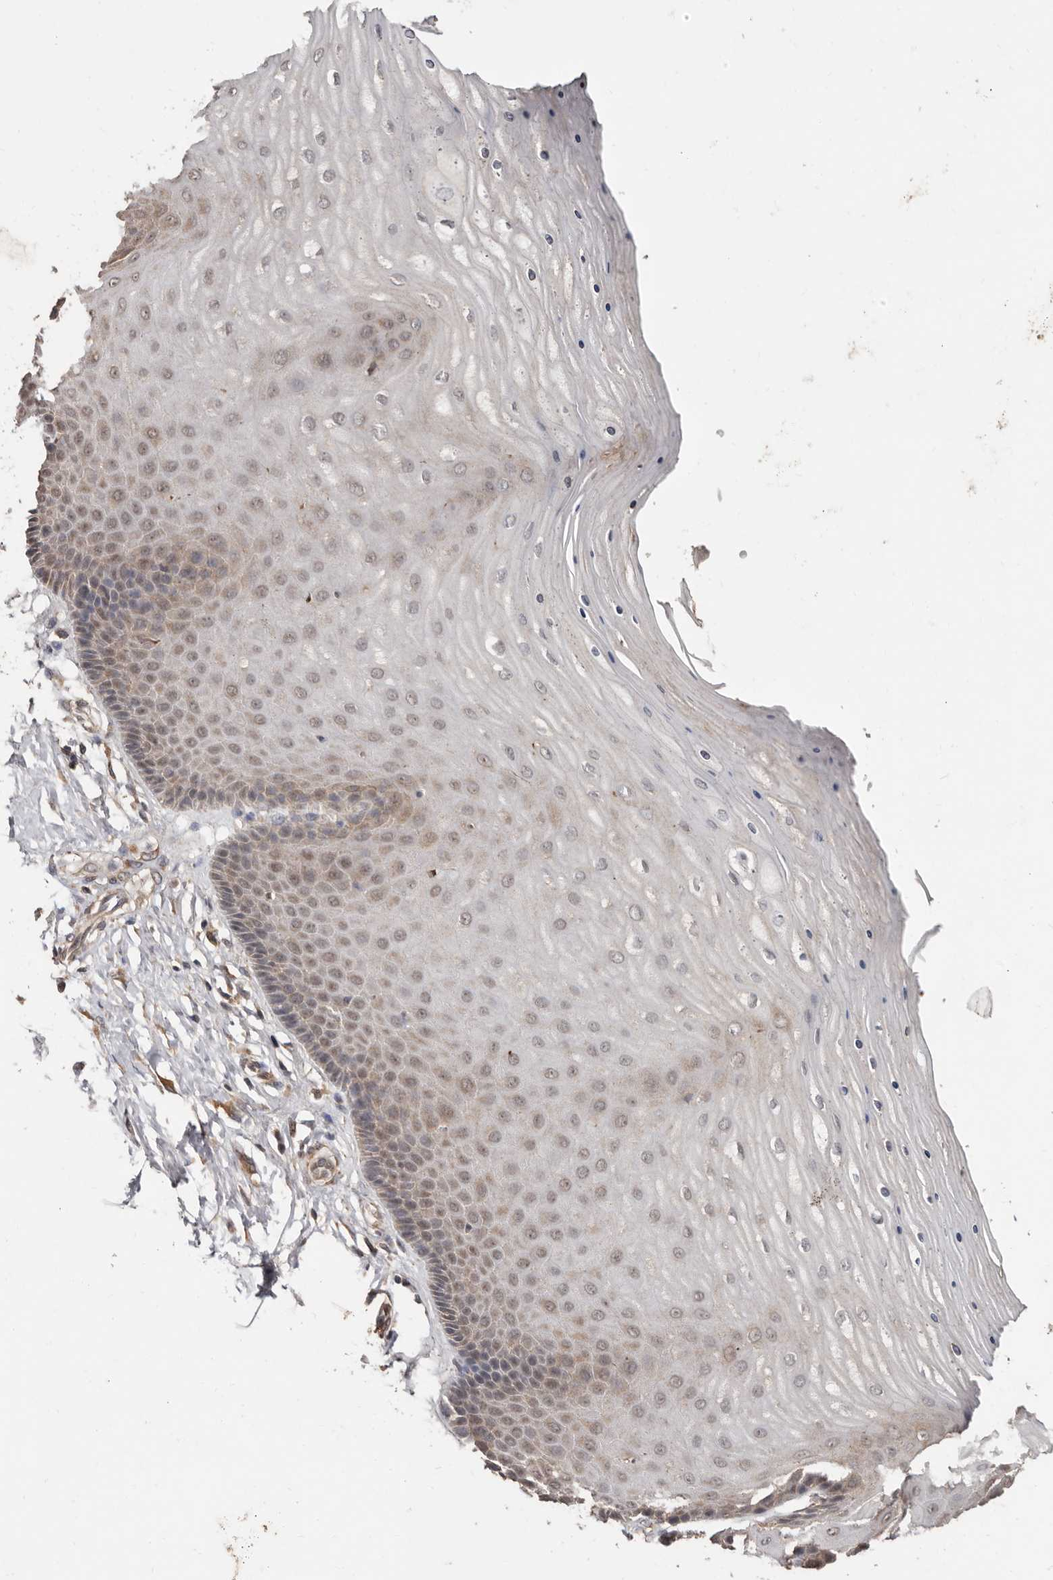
{"staining": {"intensity": "strong", "quantity": "25%-75%", "location": "cytoplasmic/membranous"}, "tissue": "cervix", "cell_type": "Glandular cells", "image_type": "normal", "snomed": [{"axis": "morphology", "description": "Normal tissue, NOS"}, {"axis": "topography", "description": "Cervix"}], "caption": "DAB immunohistochemical staining of normal human cervix reveals strong cytoplasmic/membranous protein staining in about 25%-75% of glandular cells. (DAB (3,3'-diaminobenzidine) IHC with brightfield microscopy, high magnification).", "gene": "RSPO2", "patient": {"sex": "female", "age": 55}}